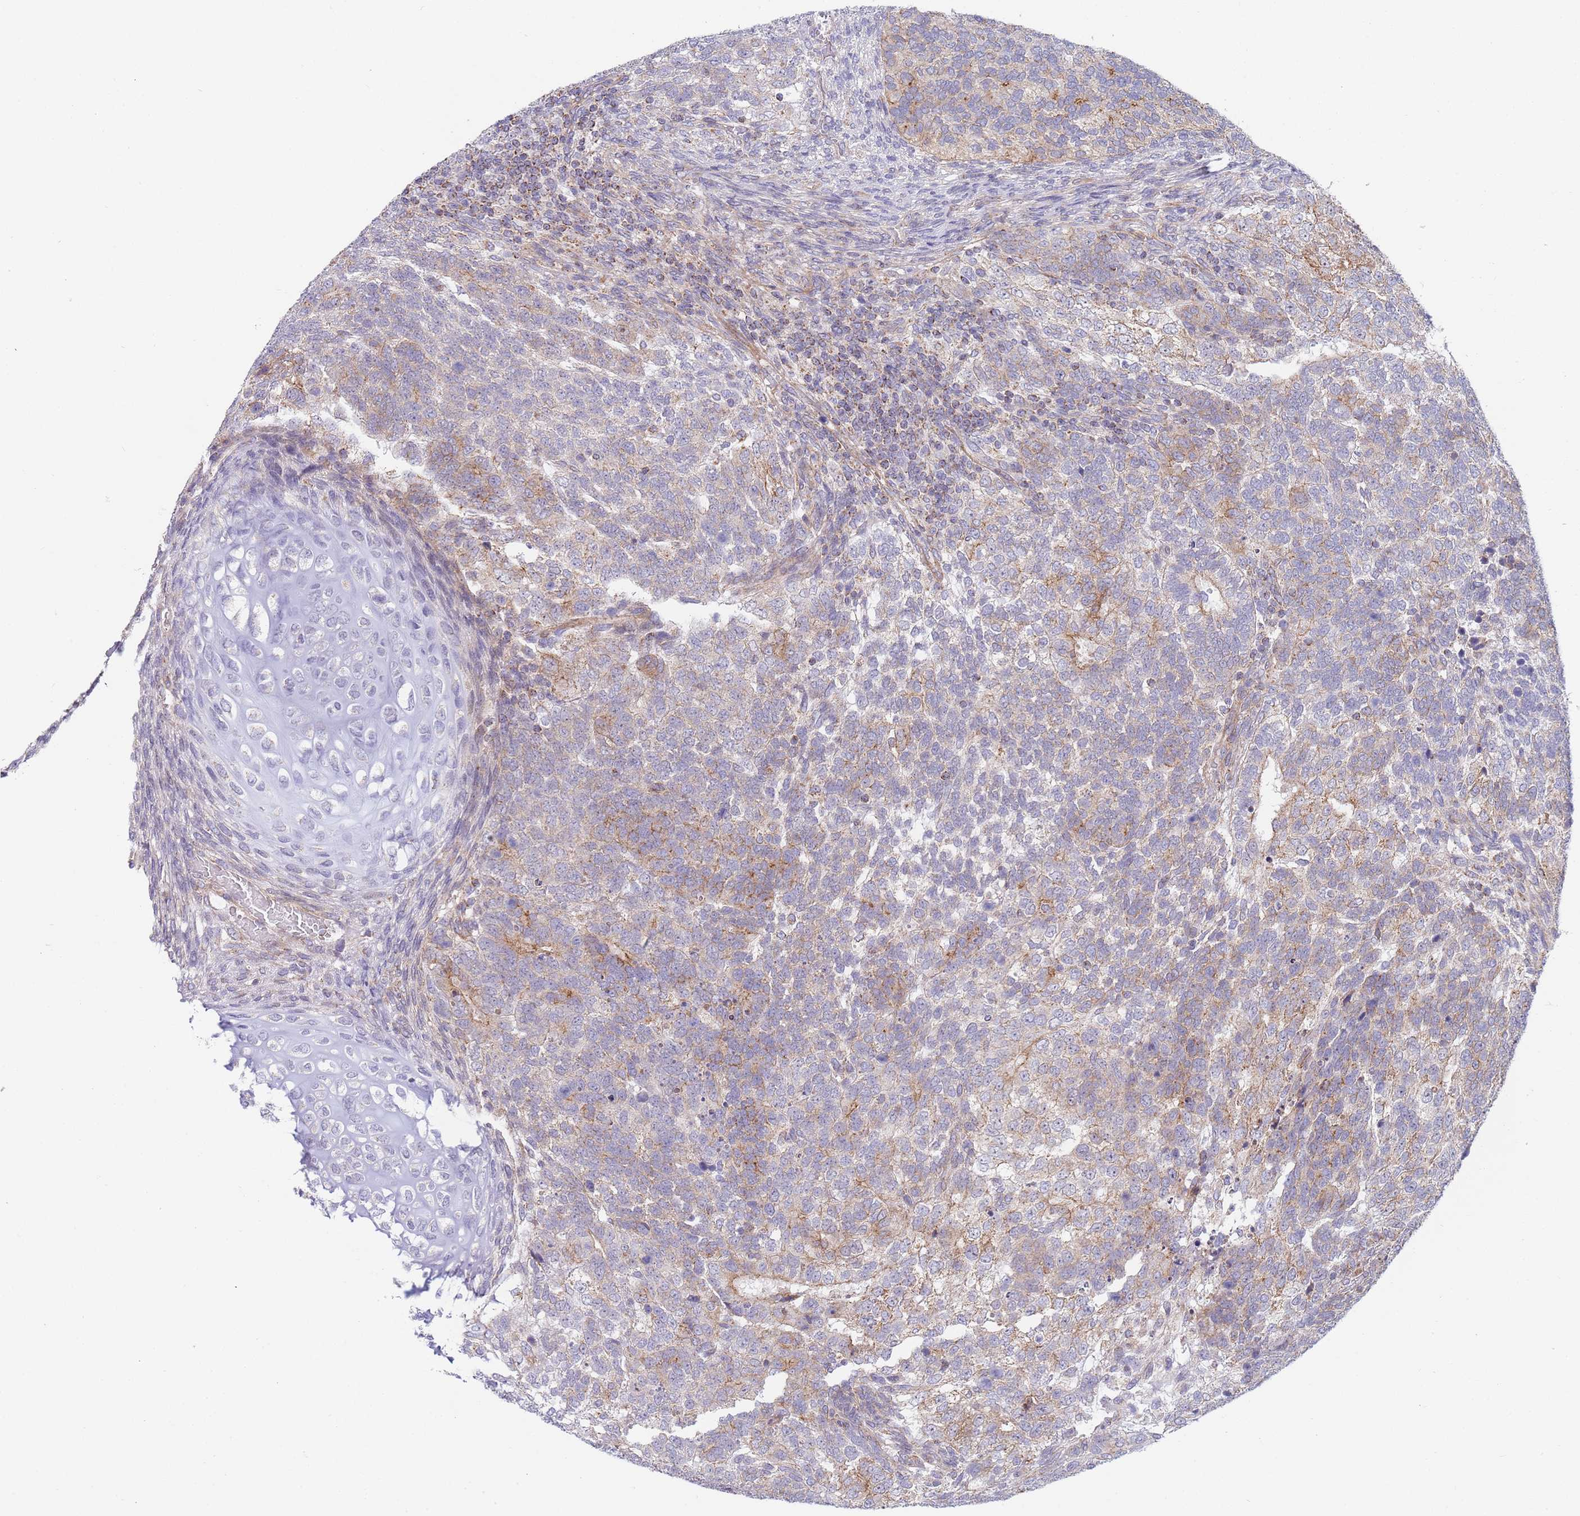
{"staining": {"intensity": "moderate", "quantity": "25%-75%", "location": "cytoplasmic/membranous"}, "tissue": "testis cancer", "cell_type": "Tumor cells", "image_type": "cancer", "snomed": [{"axis": "morphology", "description": "Carcinoma, Embryonal, NOS"}, {"axis": "topography", "description": "Testis"}], "caption": "This is an image of immunohistochemistry staining of embryonal carcinoma (testis), which shows moderate staining in the cytoplasmic/membranous of tumor cells.", "gene": "PWWP3A", "patient": {"sex": "male", "age": 23}}